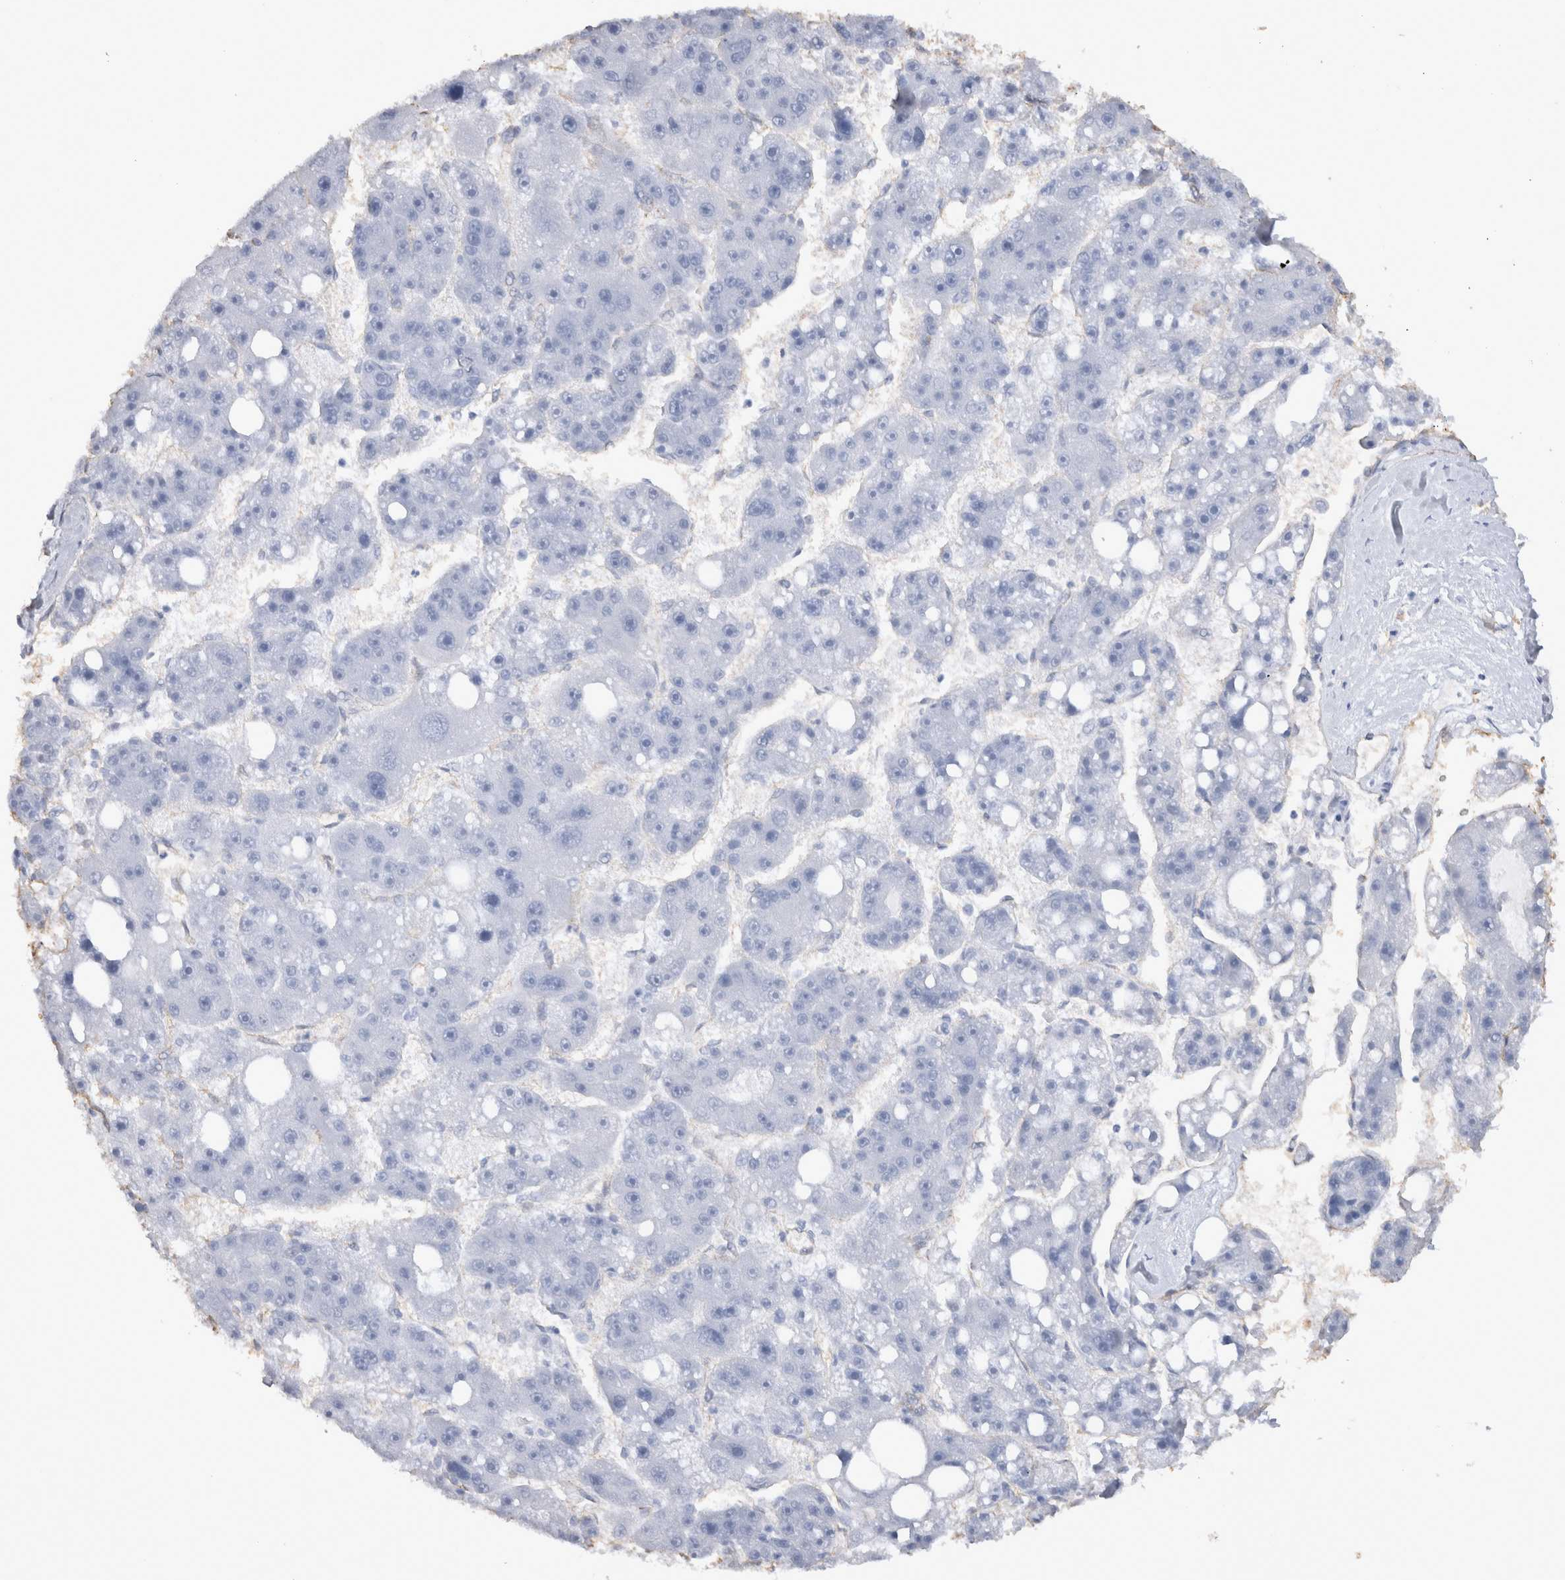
{"staining": {"intensity": "negative", "quantity": "none", "location": "none"}, "tissue": "liver cancer", "cell_type": "Tumor cells", "image_type": "cancer", "snomed": [{"axis": "morphology", "description": "Carcinoma, Hepatocellular, NOS"}, {"axis": "topography", "description": "Liver"}], "caption": "An IHC photomicrograph of liver cancer (hepatocellular carcinoma) is shown. There is no staining in tumor cells of liver cancer (hepatocellular carcinoma).", "gene": "IL17RC", "patient": {"sex": "female", "age": 61}}